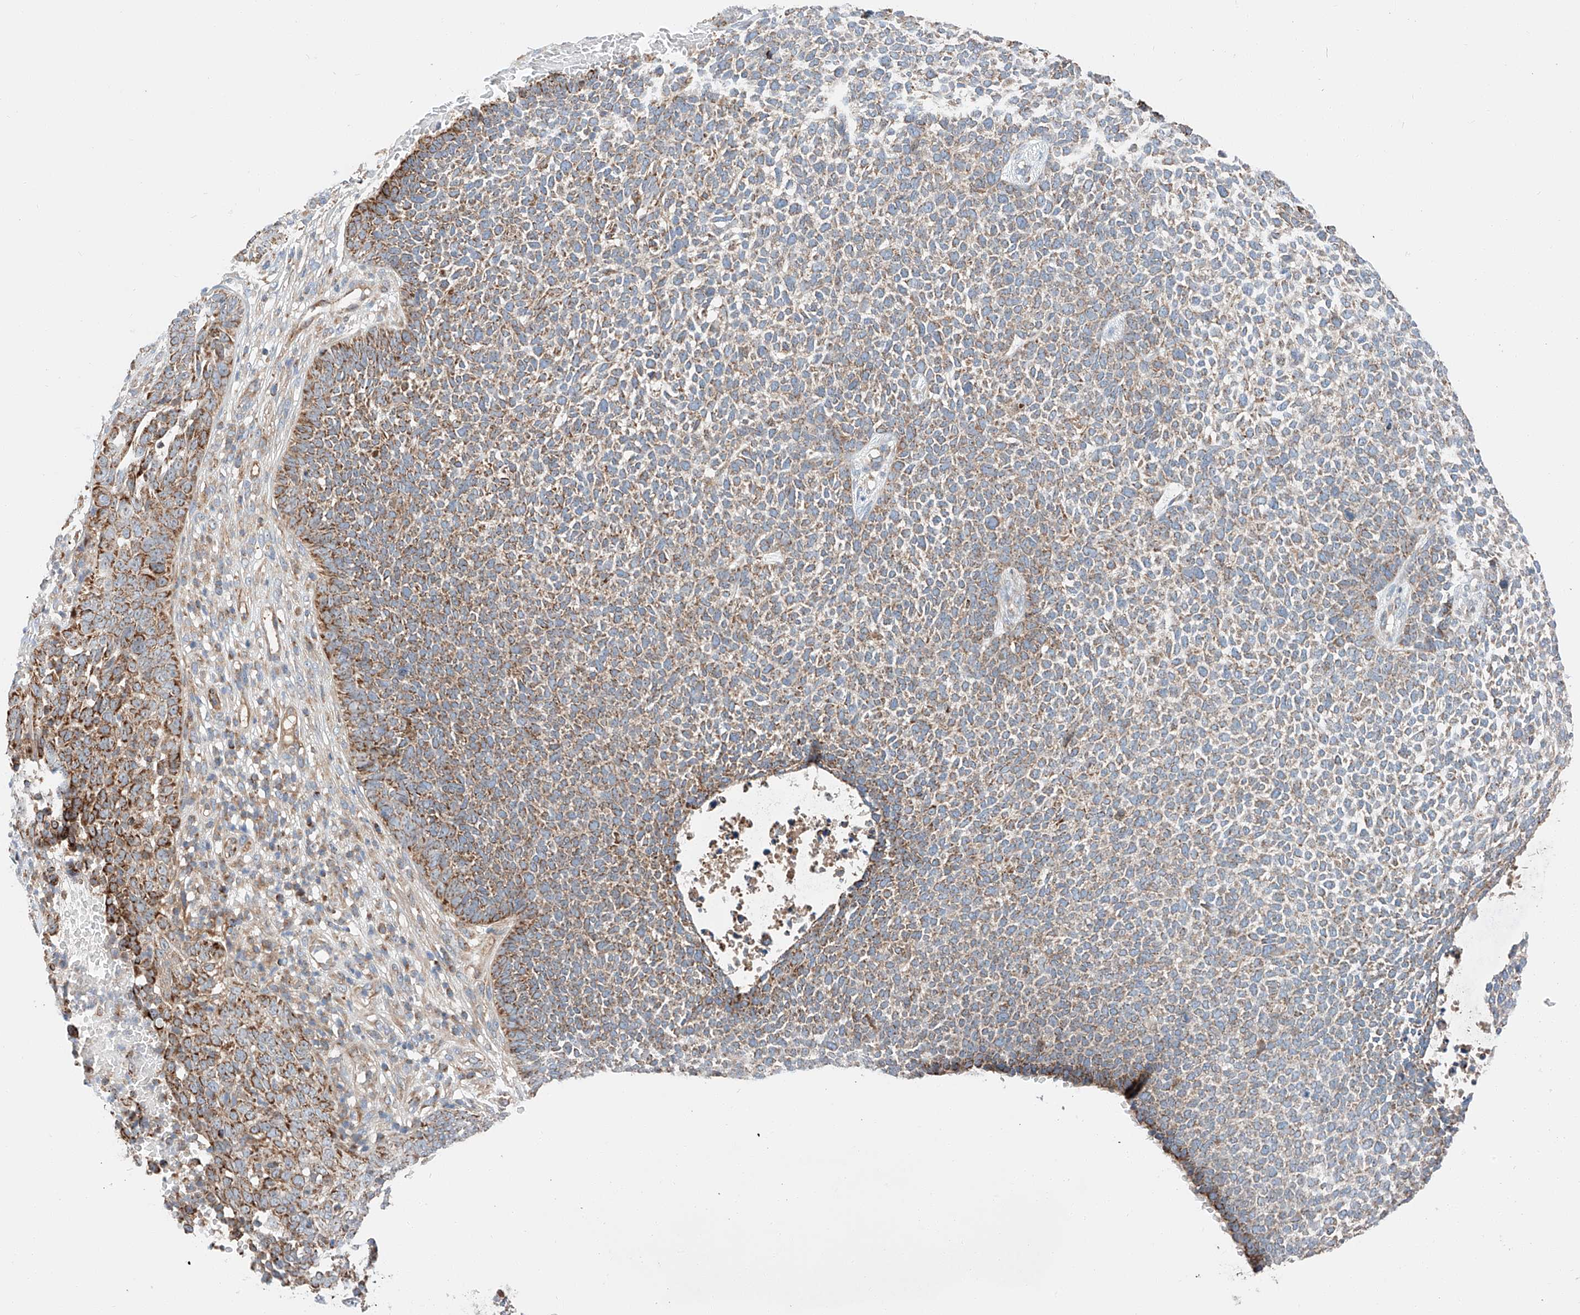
{"staining": {"intensity": "moderate", "quantity": ">75%", "location": "cytoplasmic/membranous"}, "tissue": "skin cancer", "cell_type": "Tumor cells", "image_type": "cancer", "snomed": [{"axis": "morphology", "description": "Basal cell carcinoma"}, {"axis": "topography", "description": "Skin"}], "caption": "Basal cell carcinoma (skin) tissue displays moderate cytoplasmic/membranous expression in approximately >75% of tumor cells, visualized by immunohistochemistry. (DAB (3,3'-diaminobenzidine) IHC, brown staining for protein, blue staining for nuclei).", "gene": "RUSC1", "patient": {"sex": "female", "age": 84}}